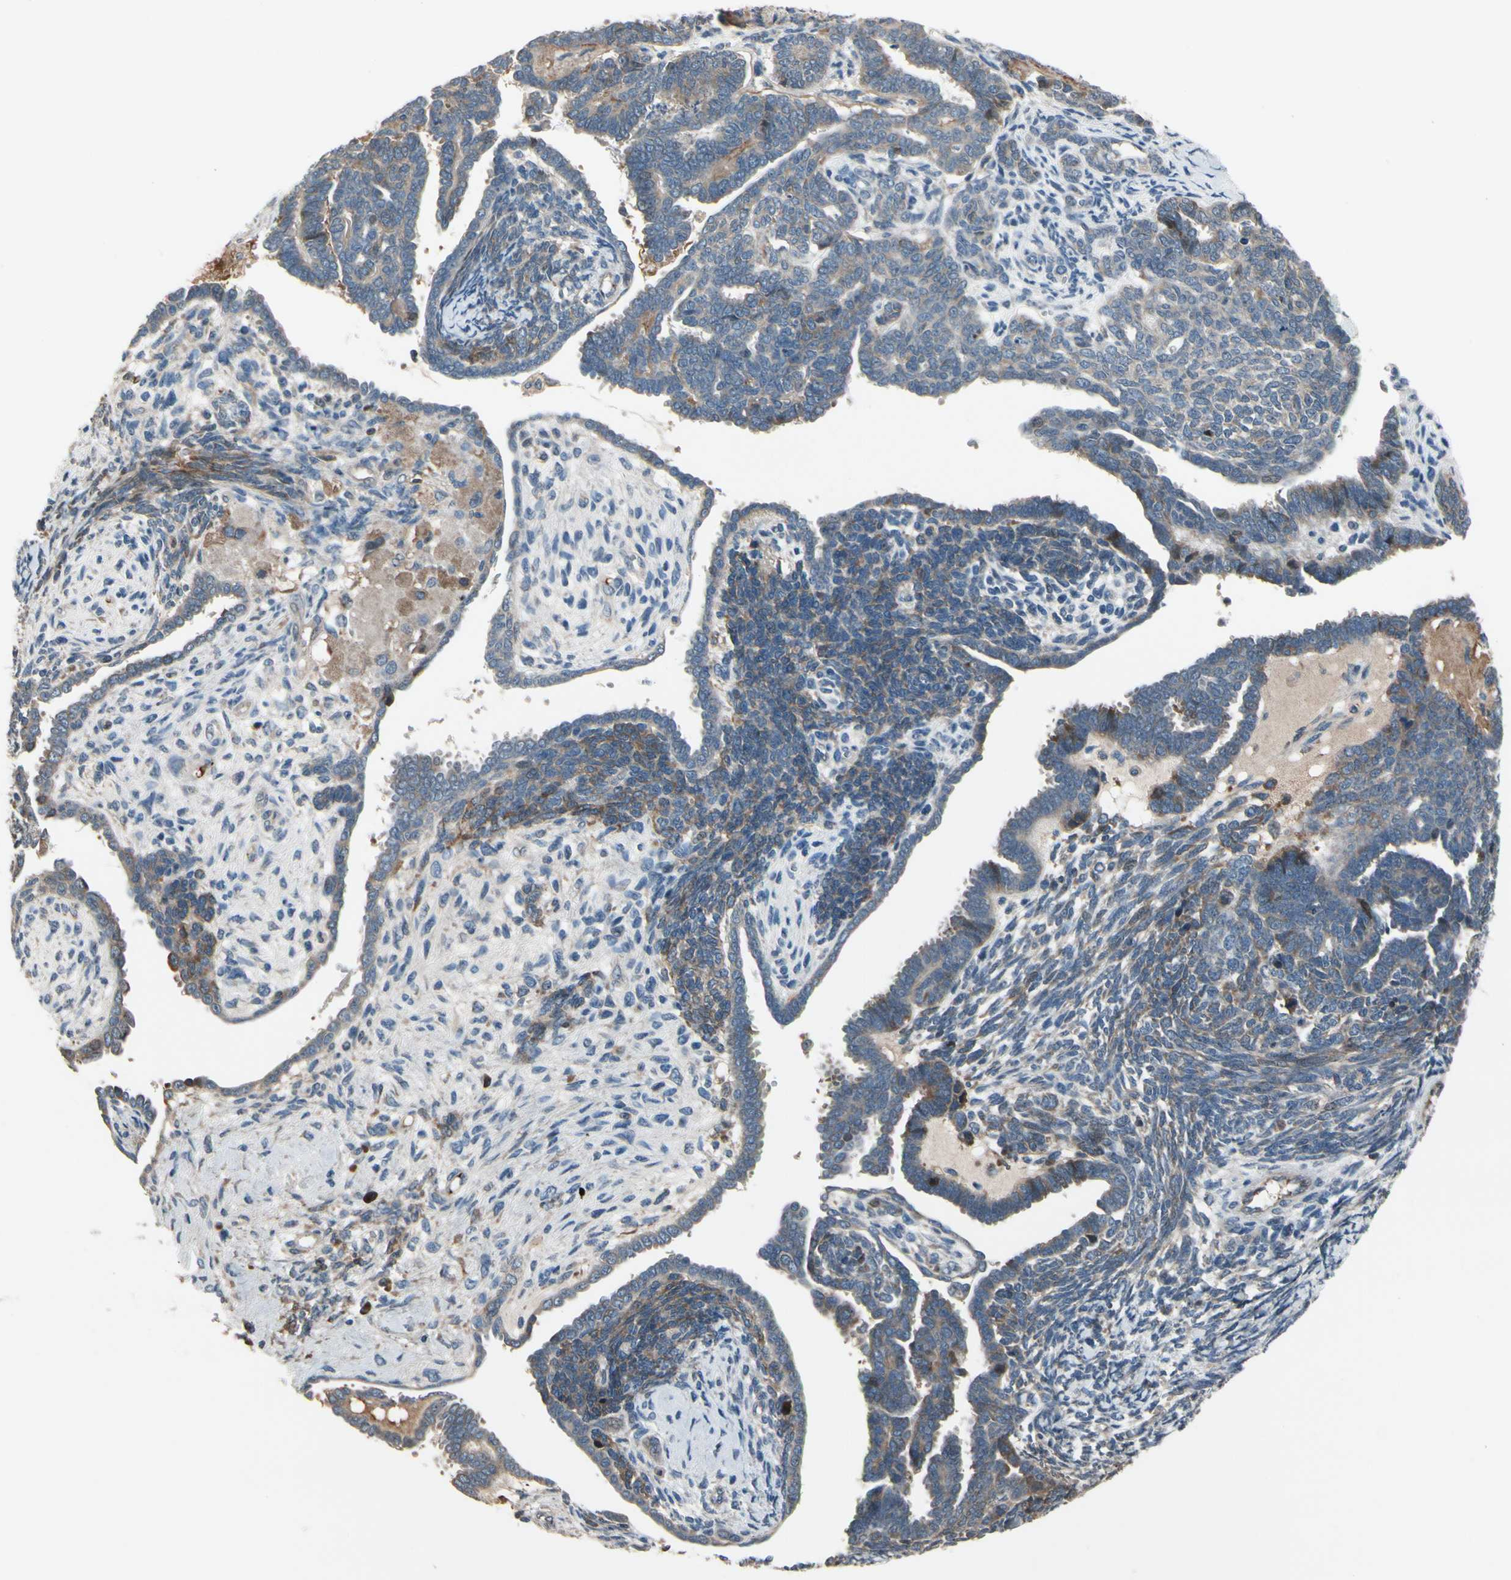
{"staining": {"intensity": "moderate", "quantity": "<25%", "location": "cytoplasmic/membranous"}, "tissue": "endometrial cancer", "cell_type": "Tumor cells", "image_type": "cancer", "snomed": [{"axis": "morphology", "description": "Neoplasm, malignant, NOS"}, {"axis": "topography", "description": "Endometrium"}], "caption": "Endometrial cancer (malignant neoplasm) stained for a protein displays moderate cytoplasmic/membranous positivity in tumor cells.", "gene": "SNX29", "patient": {"sex": "female", "age": 74}}